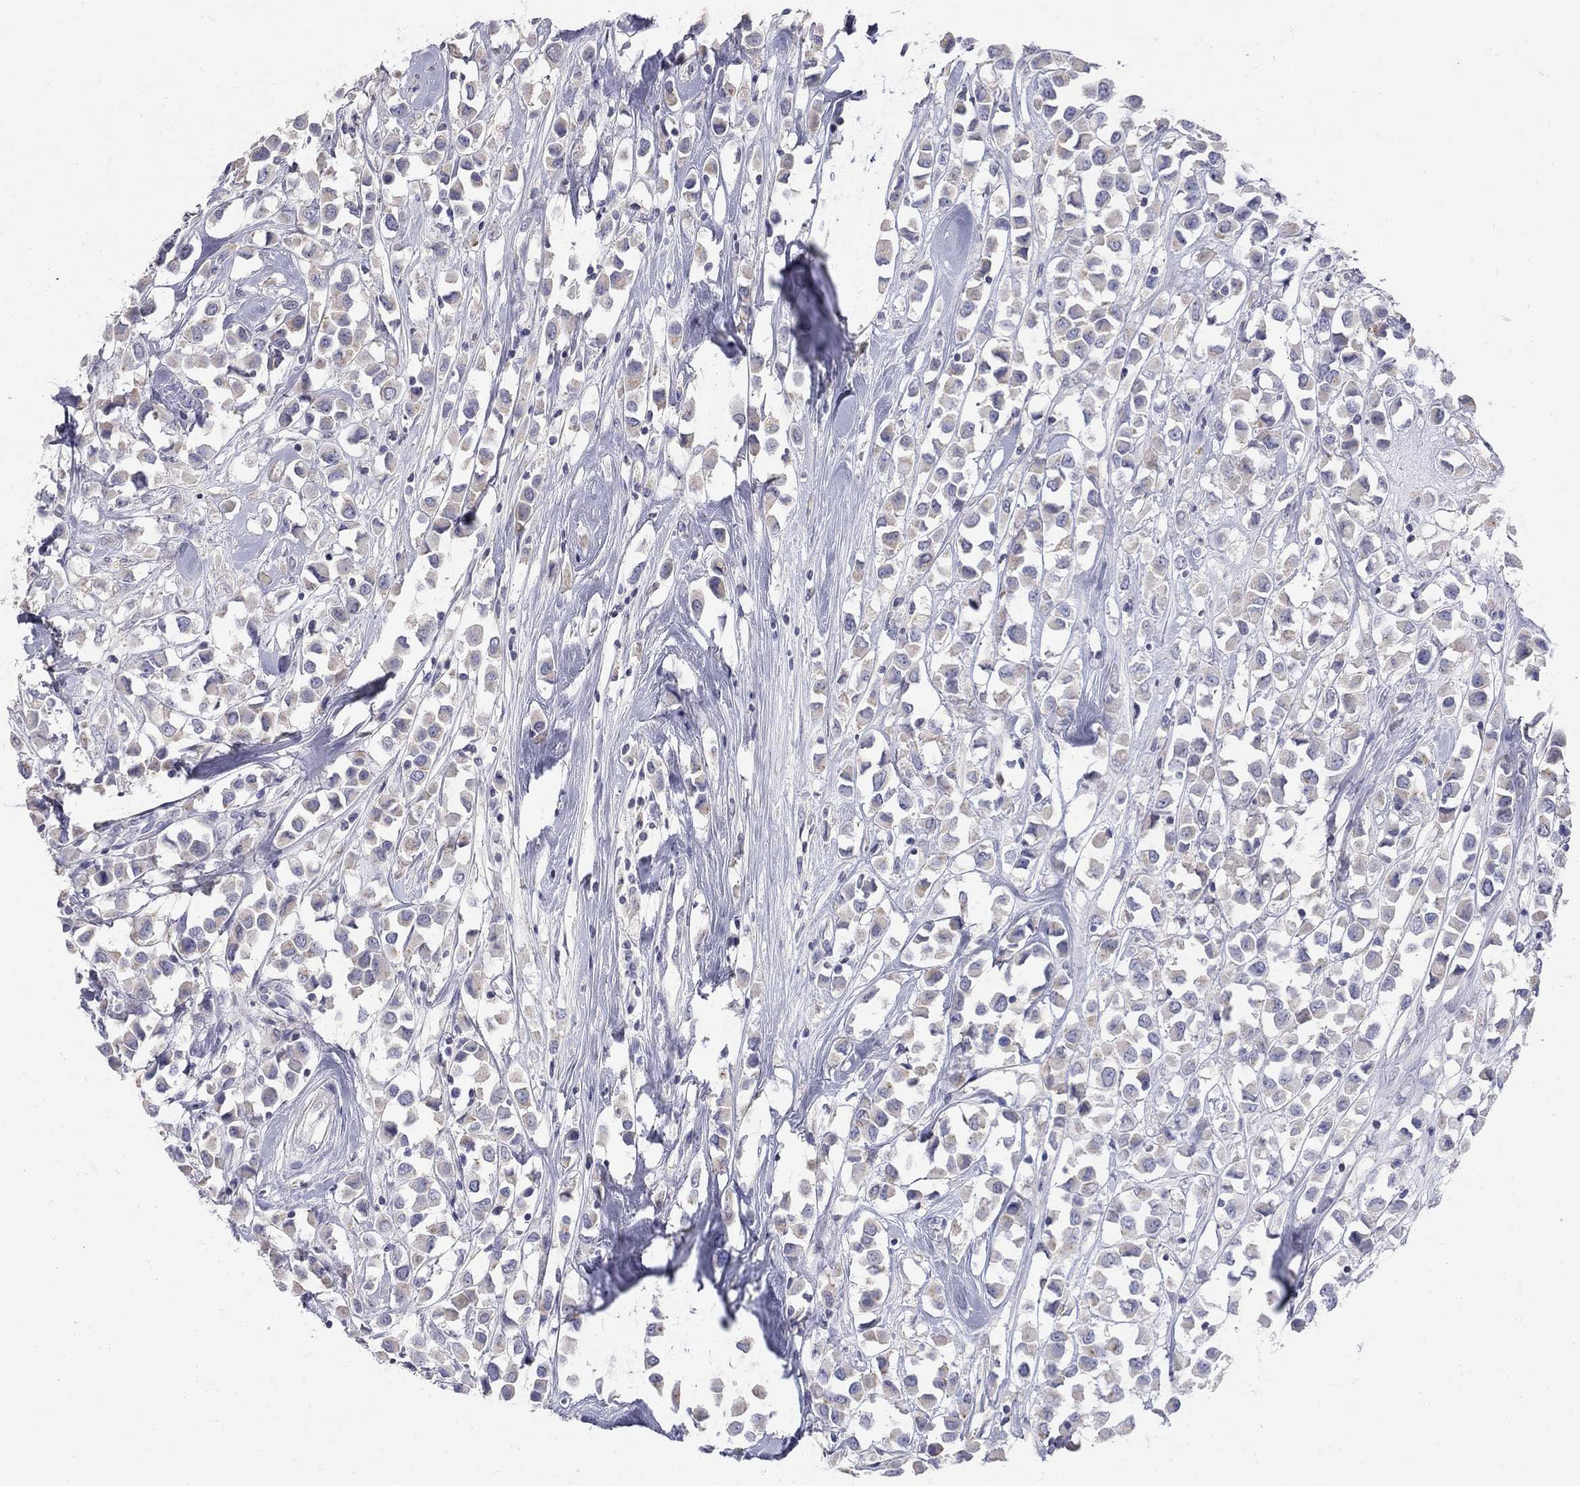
{"staining": {"intensity": "weak", "quantity": "25%-75%", "location": "cytoplasmic/membranous"}, "tissue": "breast cancer", "cell_type": "Tumor cells", "image_type": "cancer", "snomed": [{"axis": "morphology", "description": "Duct carcinoma"}, {"axis": "topography", "description": "Breast"}], "caption": "Immunohistochemistry of breast cancer shows low levels of weak cytoplasmic/membranous expression in about 25%-75% of tumor cells. The staining is performed using DAB (3,3'-diaminobenzidine) brown chromogen to label protein expression. The nuclei are counter-stained blue using hematoxylin.", "gene": "PTH1R", "patient": {"sex": "female", "age": 61}}